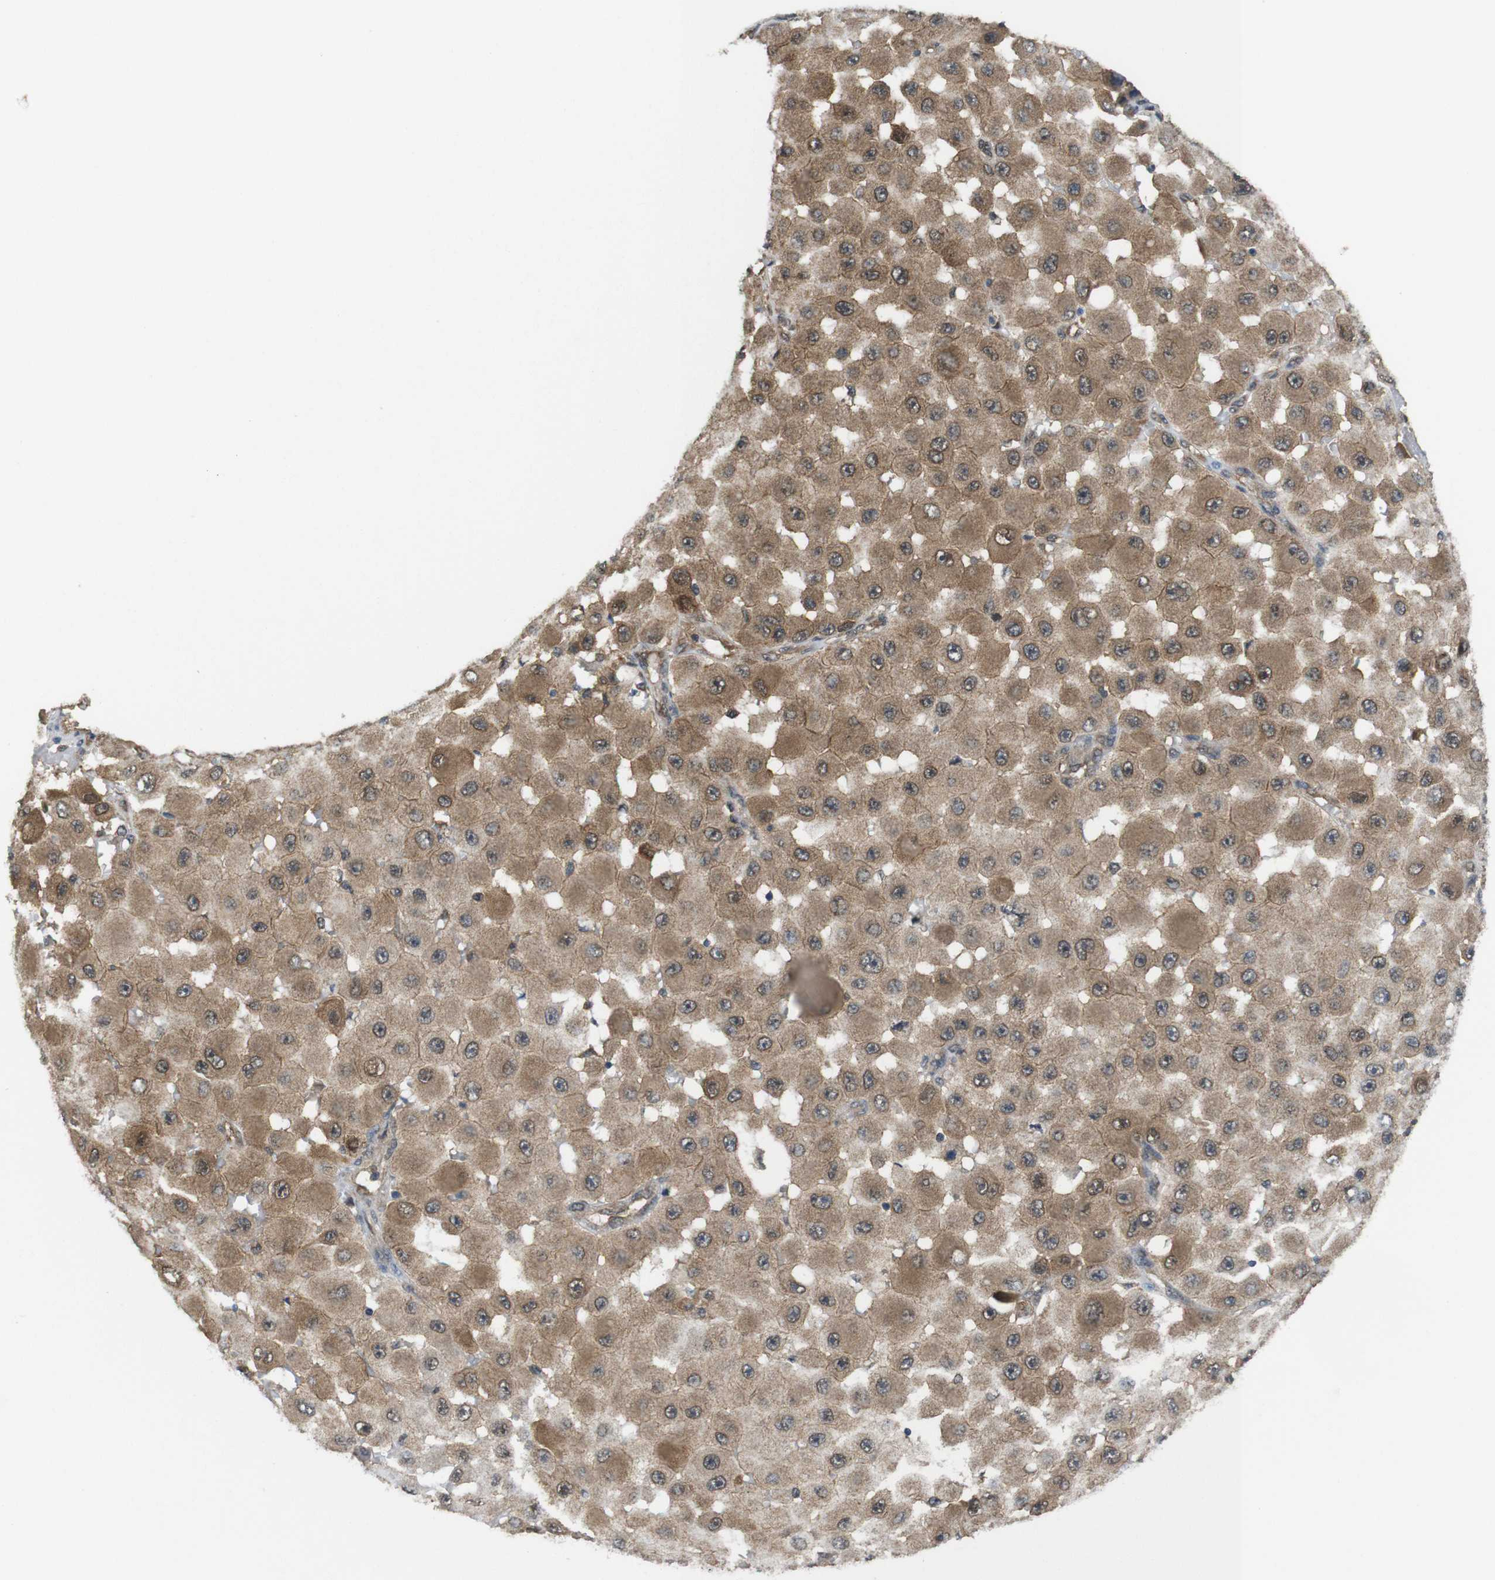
{"staining": {"intensity": "moderate", "quantity": ">75%", "location": "cytoplasmic/membranous"}, "tissue": "melanoma", "cell_type": "Tumor cells", "image_type": "cancer", "snomed": [{"axis": "morphology", "description": "Malignant melanoma, NOS"}, {"axis": "topography", "description": "Skin"}], "caption": "Immunohistochemical staining of human malignant melanoma reveals medium levels of moderate cytoplasmic/membranous protein positivity in about >75% of tumor cells.", "gene": "YWHAG", "patient": {"sex": "female", "age": 81}}